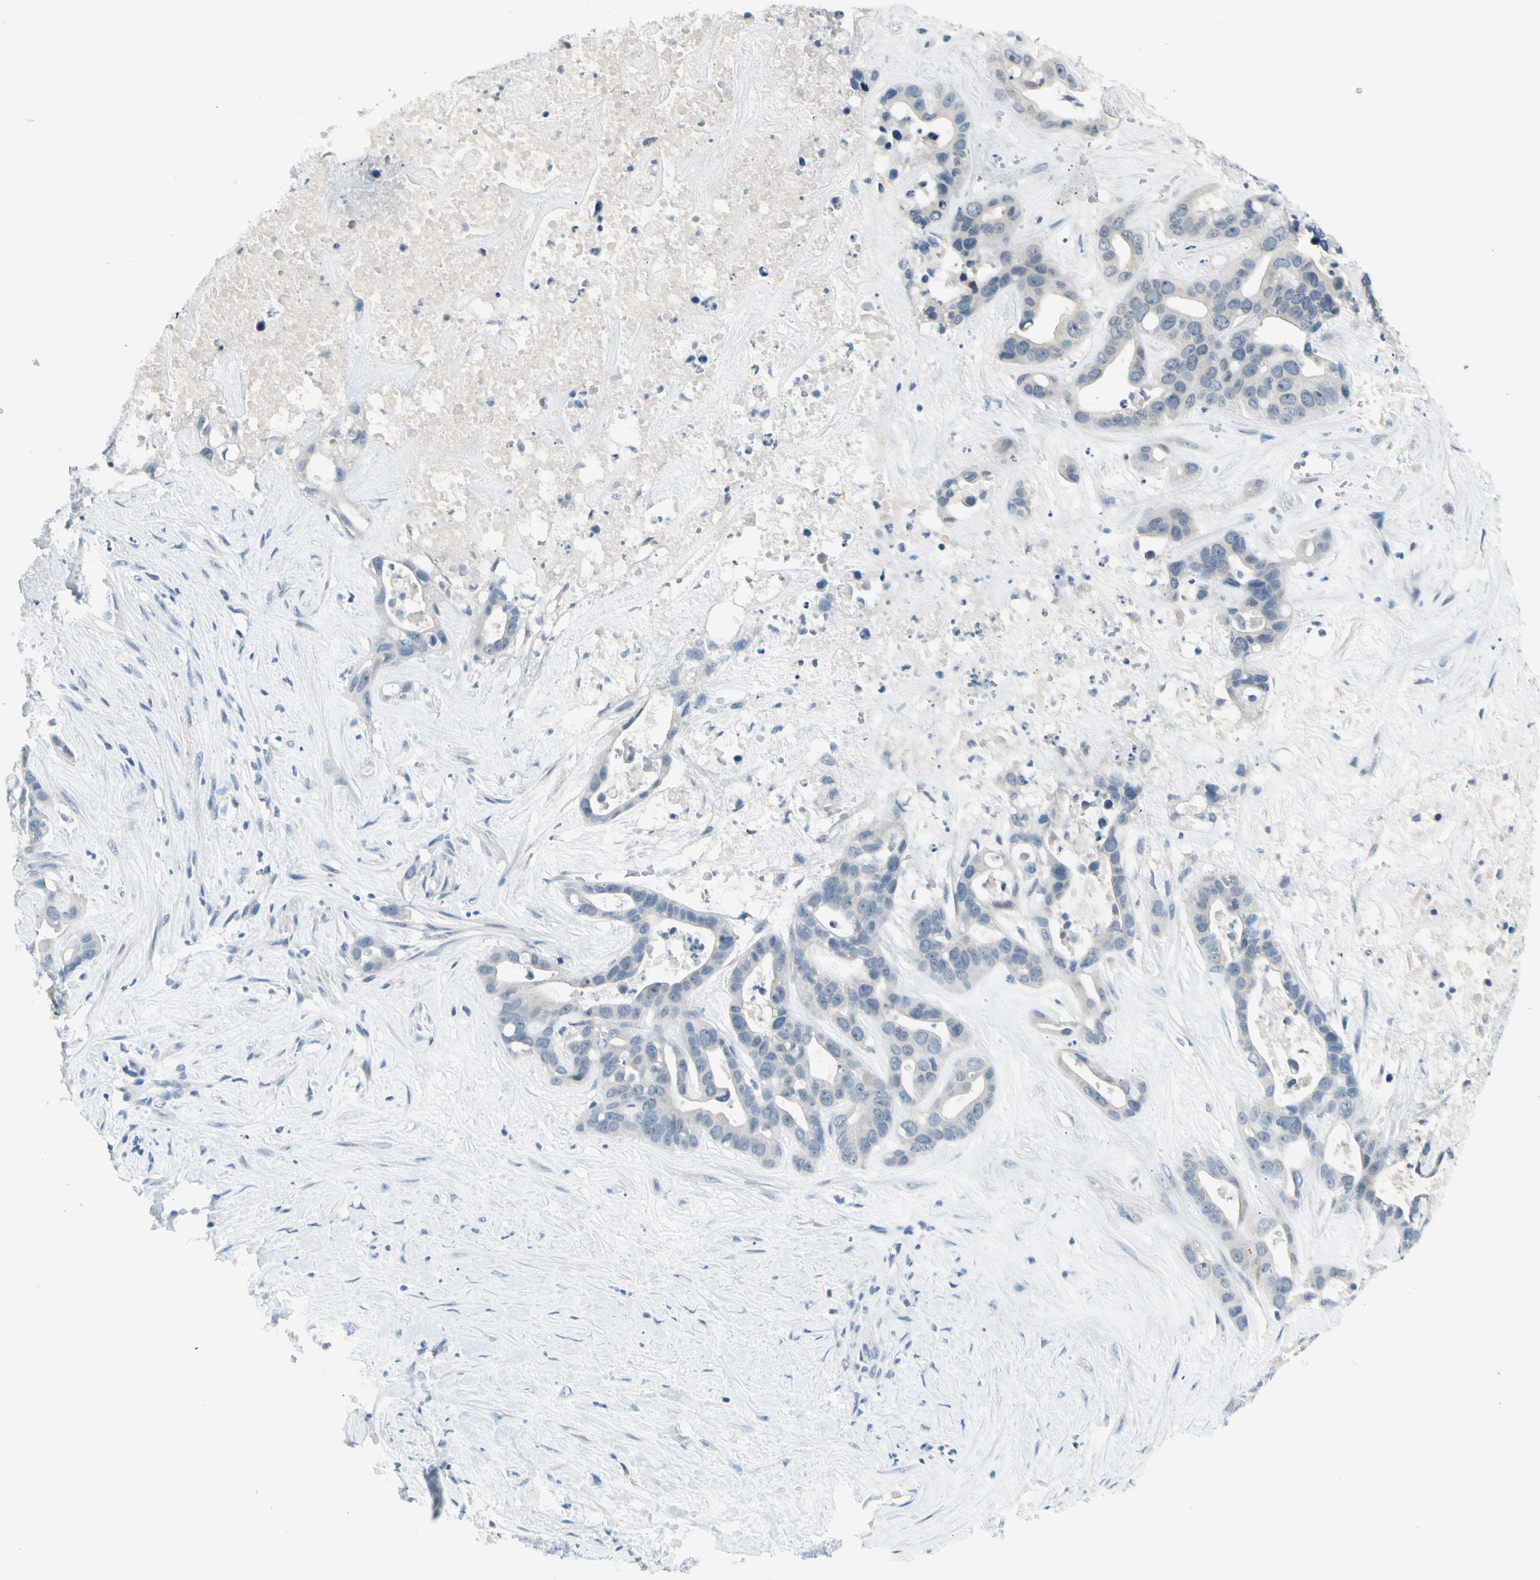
{"staining": {"intensity": "negative", "quantity": "none", "location": "none"}, "tissue": "liver cancer", "cell_type": "Tumor cells", "image_type": "cancer", "snomed": [{"axis": "morphology", "description": "Cholangiocarcinoma"}, {"axis": "topography", "description": "Liver"}], "caption": "The micrograph demonstrates no significant staining in tumor cells of liver cholangiocarcinoma. Nuclei are stained in blue.", "gene": "ZSCAN1", "patient": {"sex": "female", "age": 65}}